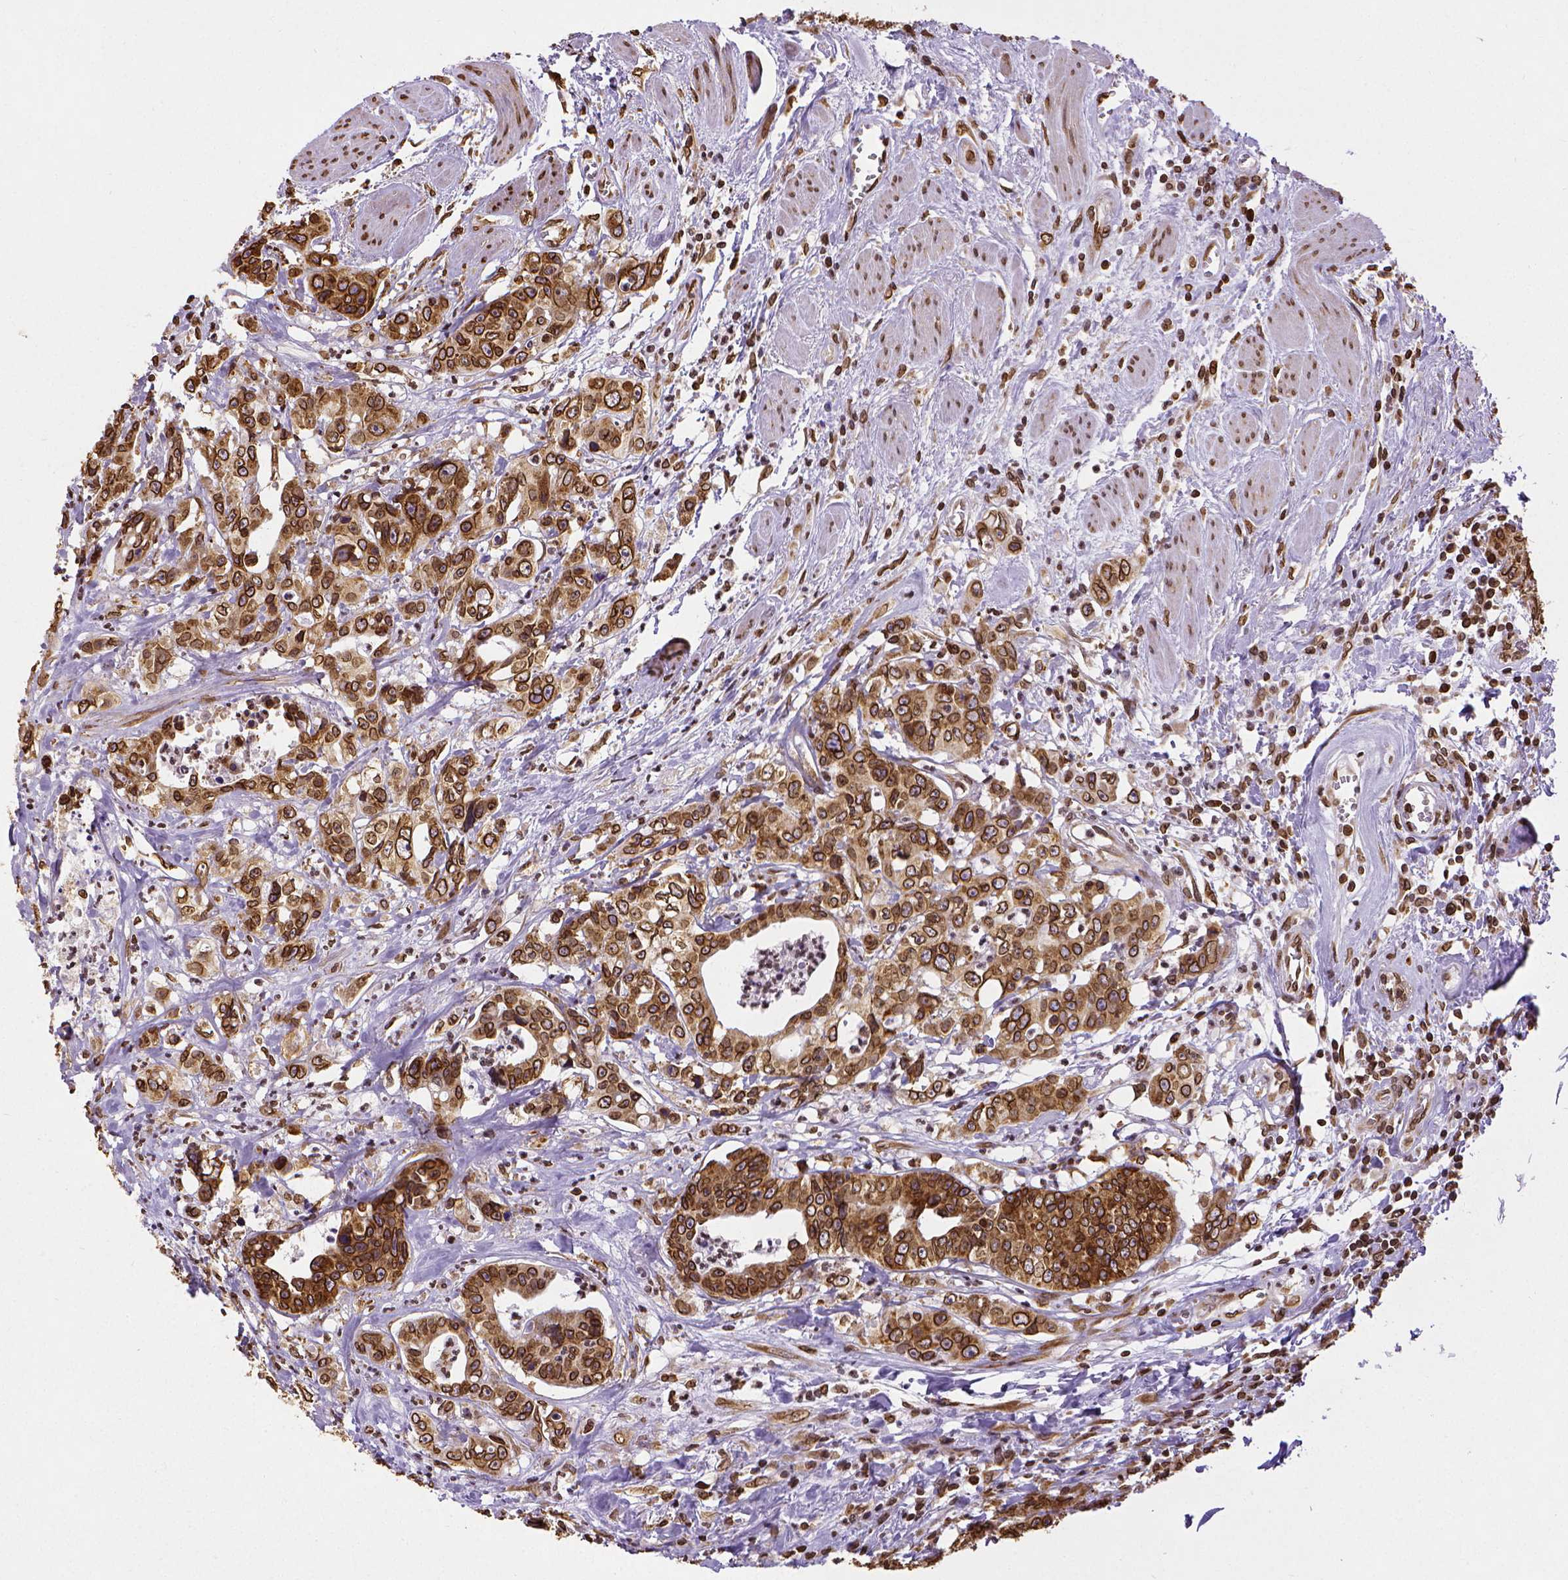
{"staining": {"intensity": "strong", "quantity": ">75%", "location": "cytoplasmic/membranous,nuclear"}, "tissue": "colorectal cancer", "cell_type": "Tumor cells", "image_type": "cancer", "snomed": [{"axis": "morphology", "description": "Adenocarcinoma, NOS"}, {"axis": "topography", "description": "Rectum"}], "caption": "Protein expression analysis of colorectal adenocarcinoma displays strong cytoplasmic/membranous and nuclear staining in approximately >75% of tumor cells.", "gene": "MTDH", "patient": {"sex": "female", "age": 62}}